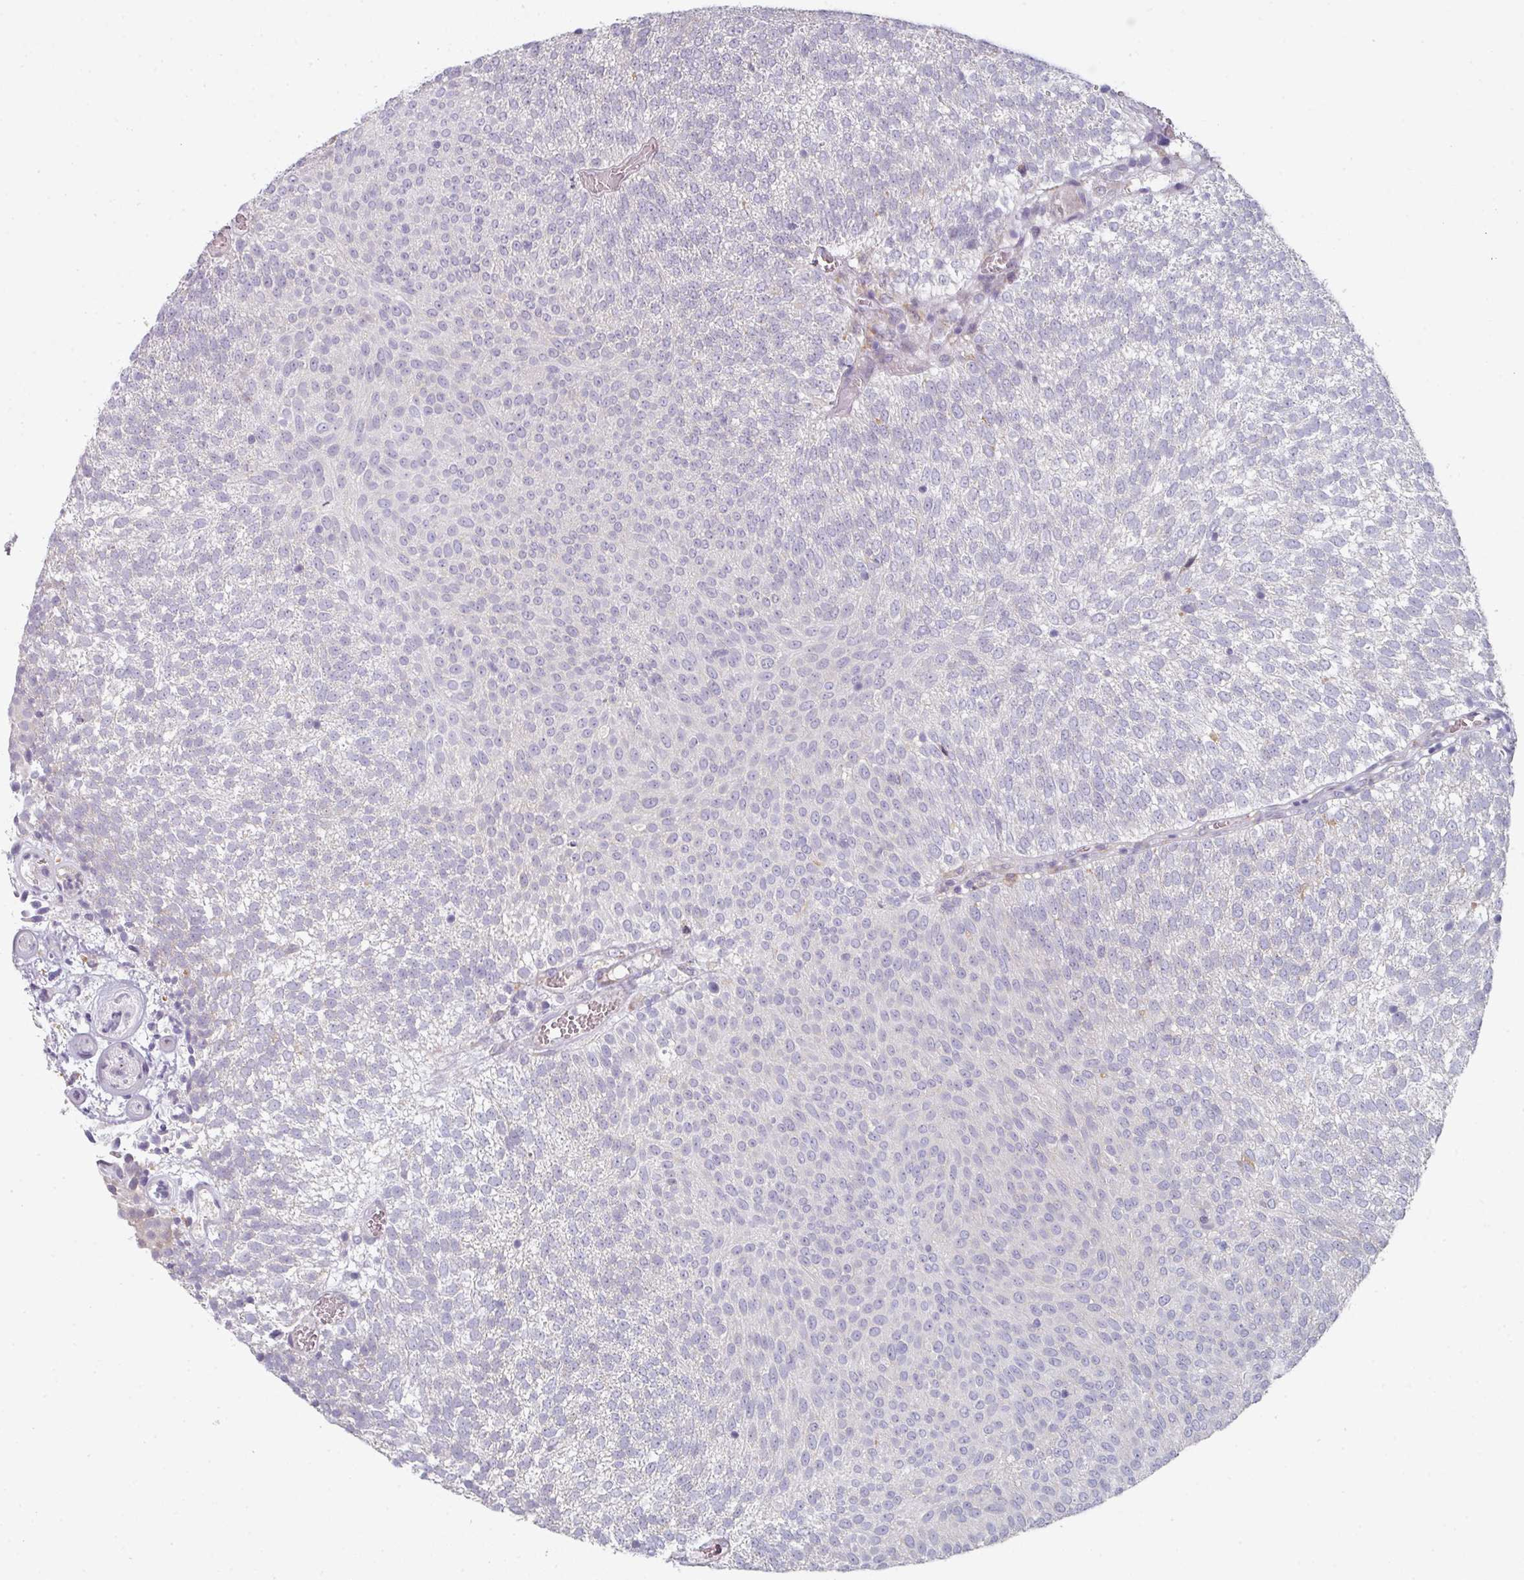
{"staining": {"intensity": "negative", "quantity": "none", "location": "none"}, "tissue": "urothelial cancer", "cell_type": "Tumor cells", "image_type": "cancer", "snomed": [{"axis": "morphology", "description": "Urothelial carcinoma, Low grade"}, {"axis": "topography", "description": "Urinary bladder"}], "caption": "This is an IHC histopathology image of human urothelial cancer. There is no expression in tumor cells.", "gene": "WSB2", "patient": {"sex": "female", "age": 79}}